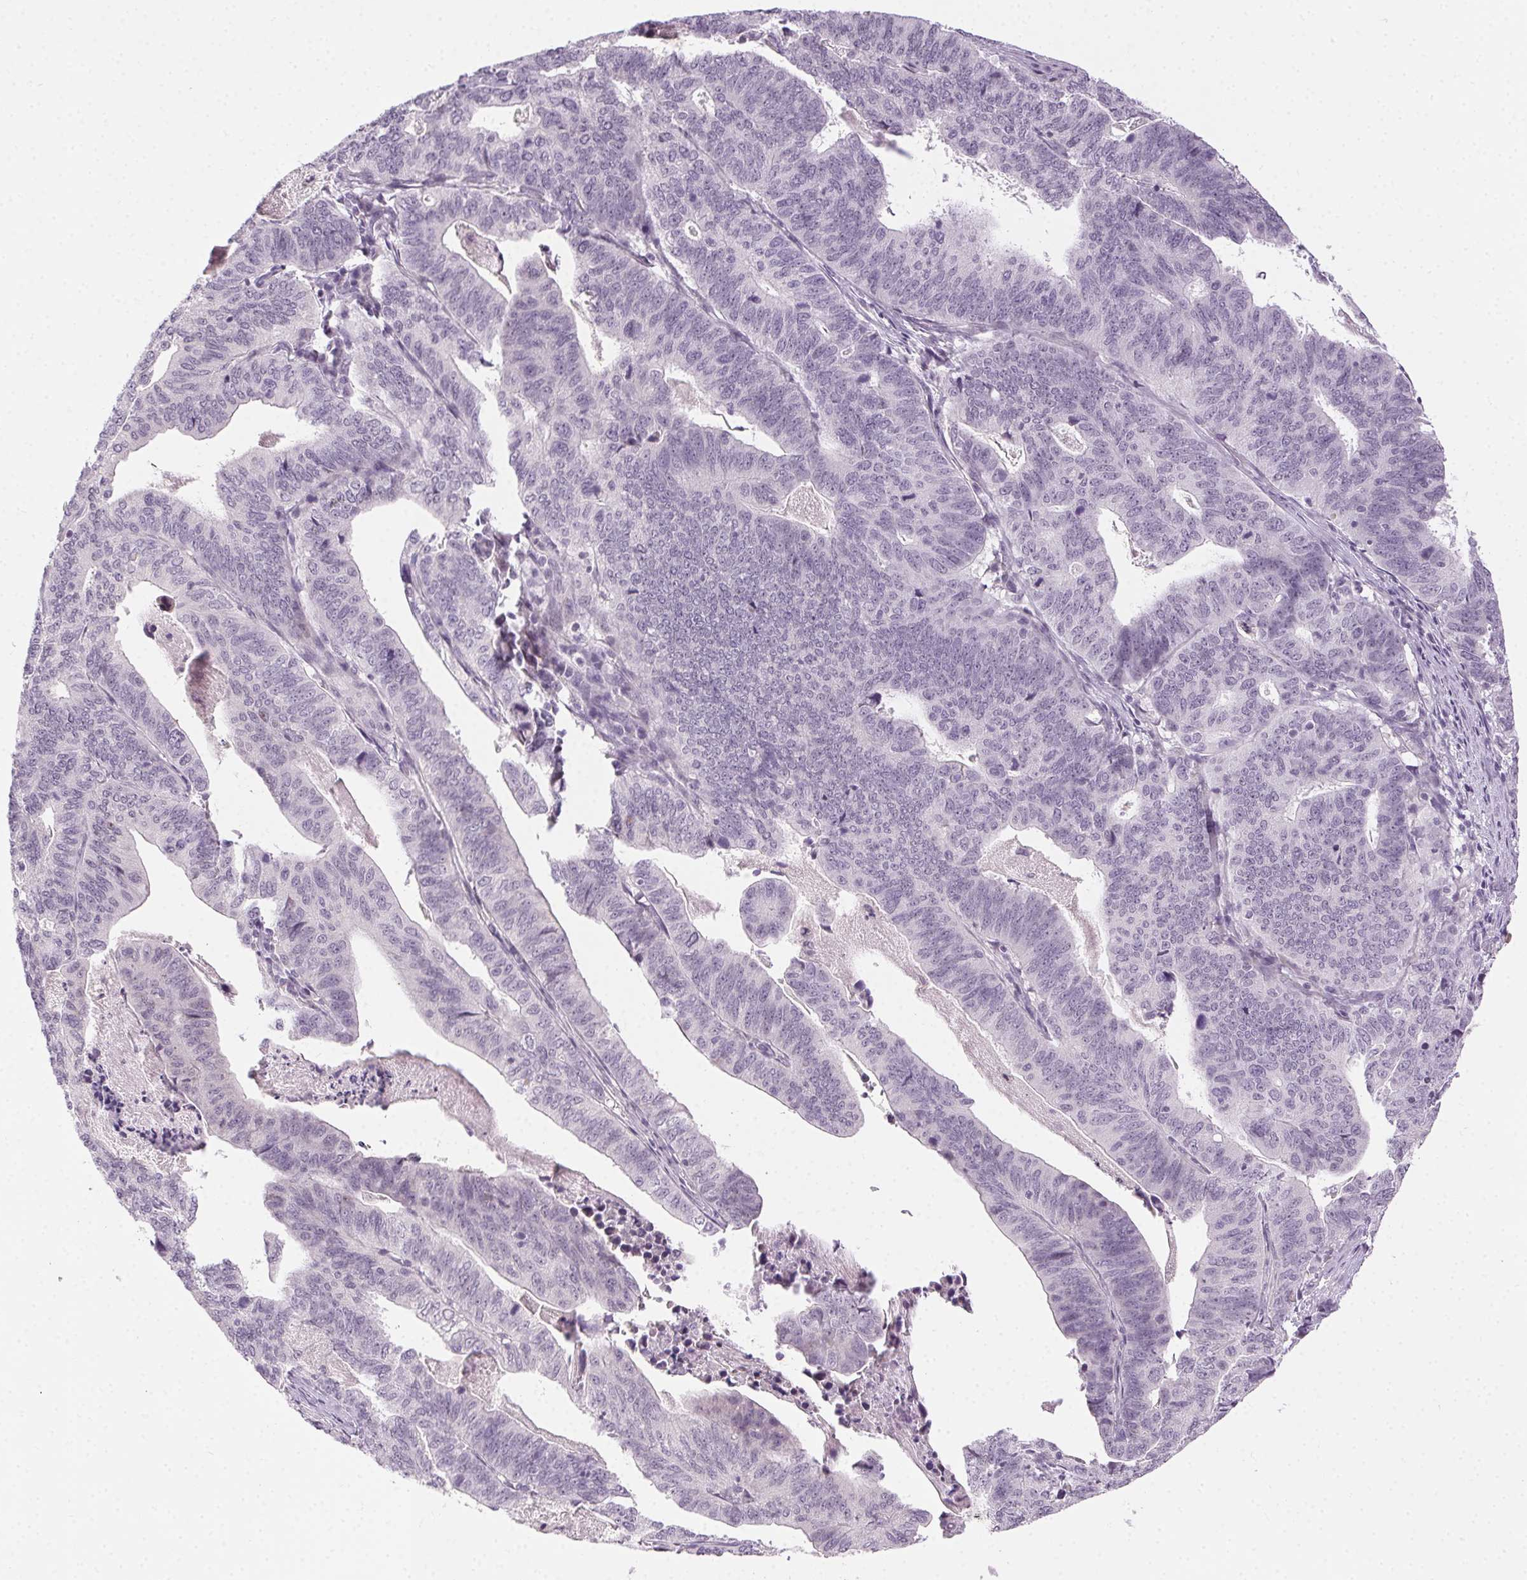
{"staining": {"intensity": "negative", "quantity": "none", "location": "none"}, "tissue": "stomach cancer", "cell_type": "Tumor cells", "image_type": "cancer", "snomed": [{"axis": "morphology", "description": "Adenocarcinoma, NOS"}, {"axis": "topography", "description": "Stomach, upper"}], "caption": "High magnification brightfield microscopy of stomach cancer (adenocarcinoma) stained with DAB (3,3'-diaminobenzidine) (brown) and counterstained with hematoxylin (blue): tumor cells show no significant positivity.", "gene": "FAM168A", "patient": {"sex": "female", "age": 67}}